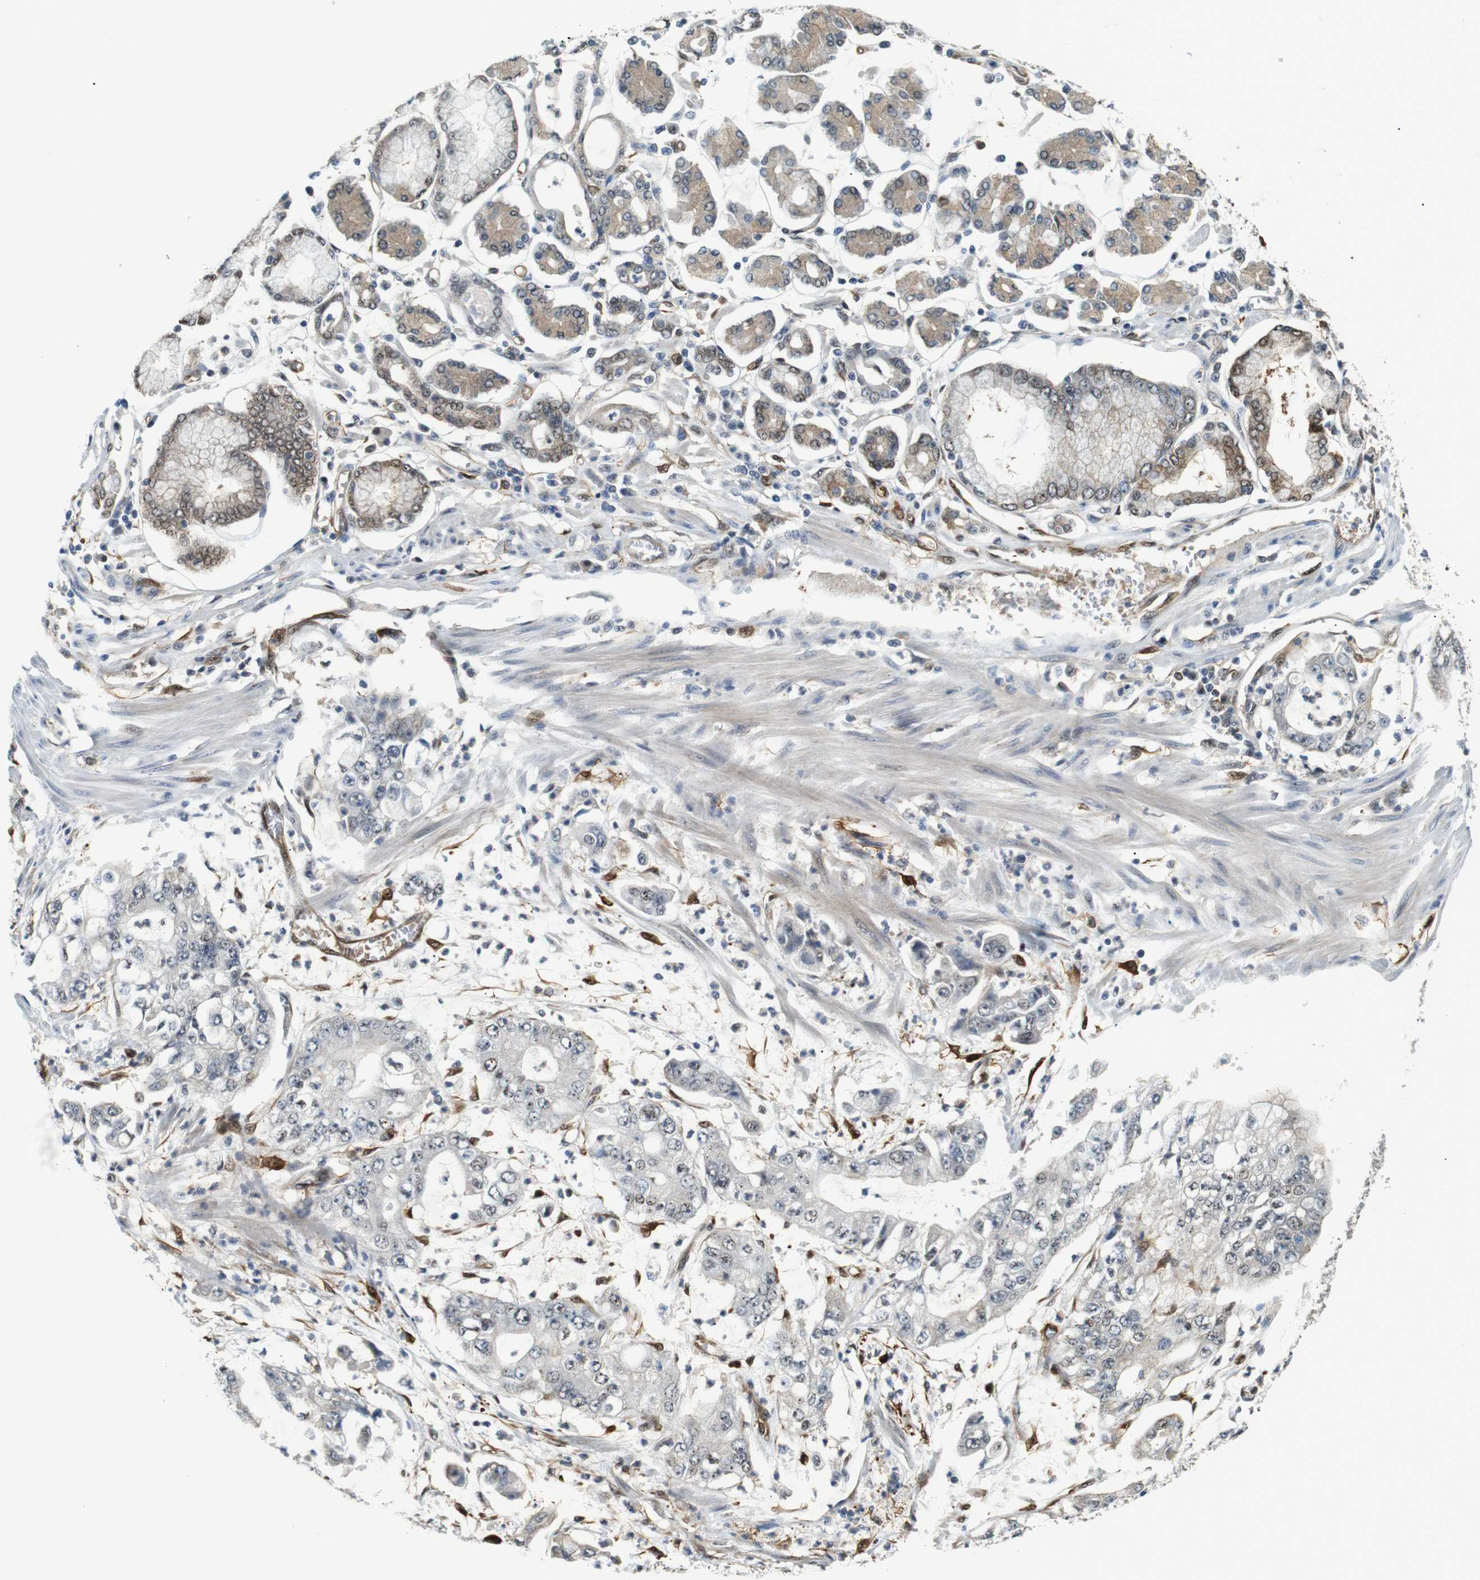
{"staining": {"intensity": "negative", "quantity": "none", "location": "none"}, "tissue": "stomach cancer", "cell_type": "Tumor cells", "image_type": "cancer", "snomed": [{"axis": "morphology", "description": "Adenocarcinoma, NOS"}, {"axis": "topography", "description": "Stomach"}], "caption": "Protein analysis of adenocarcinoma (stomach) shows no significant positivity in tumor cells.", "gene": "LXN", "patient": {"sex": "male", "age": 76}}